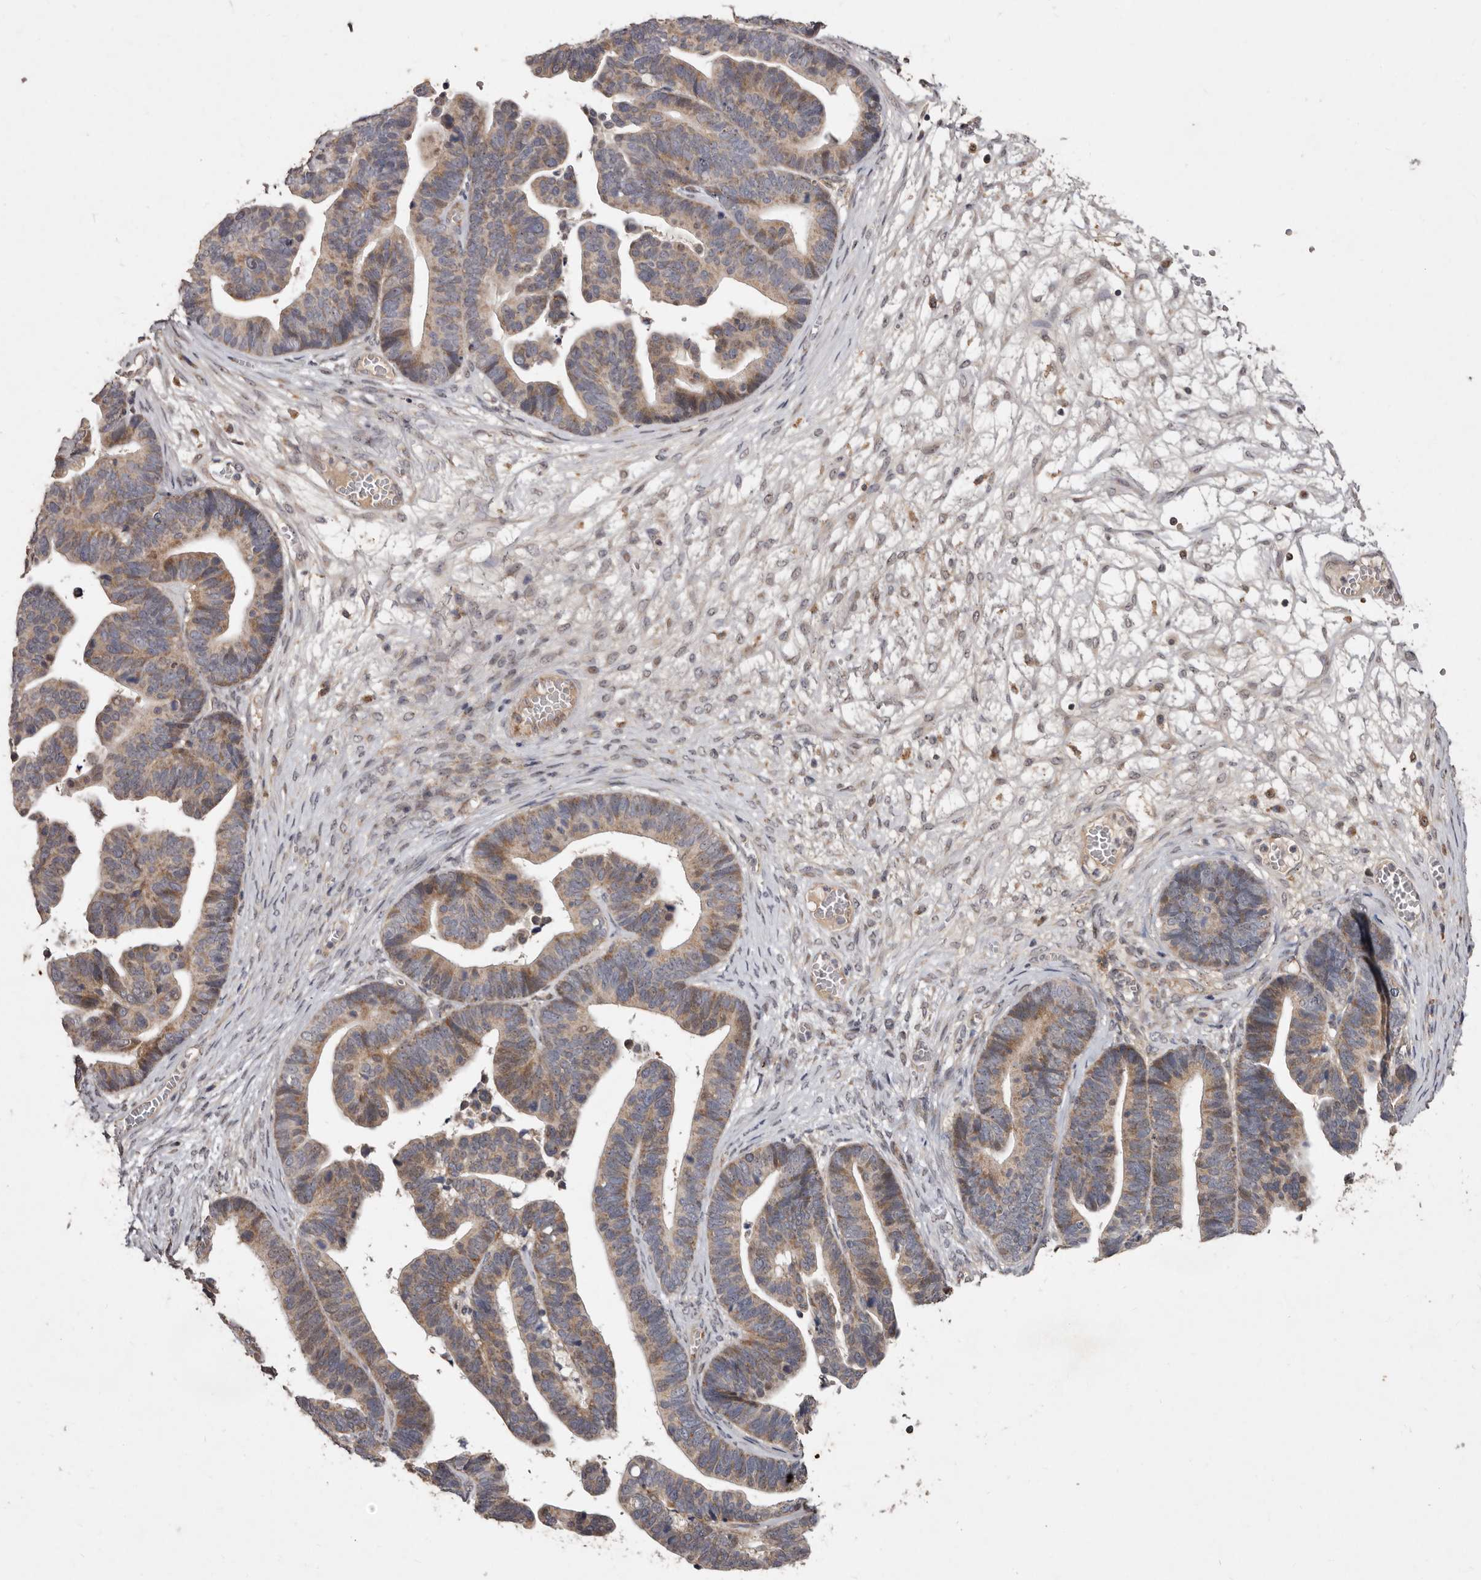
{"staining": {"intensity": "moderate", "quantity": ">75%", "location": "cytoplasmic/membranous"}, "tissue": "ovarian cancer", "cell_type": "Tumor cells", "image_type": "cancer", "snomed": [{"axis": "morphology", "description": "Cystadenocarcinoma, serous, NOS"}, {"axis": "topography", "description": "Ovary"}], "caption": "Immunohistochemistry photomicrograph of neoplastic tissue: human ovarian cancer stained using immunohistochemistry reveals medium levels of moderate protein expression localized specifically in the cytoplasmic/membranous of tumor cells, appearing as a cytoplasmic/membranous brown color.", "gene": "FLAD1", "patient": {"sex": "female", "age": 56}}